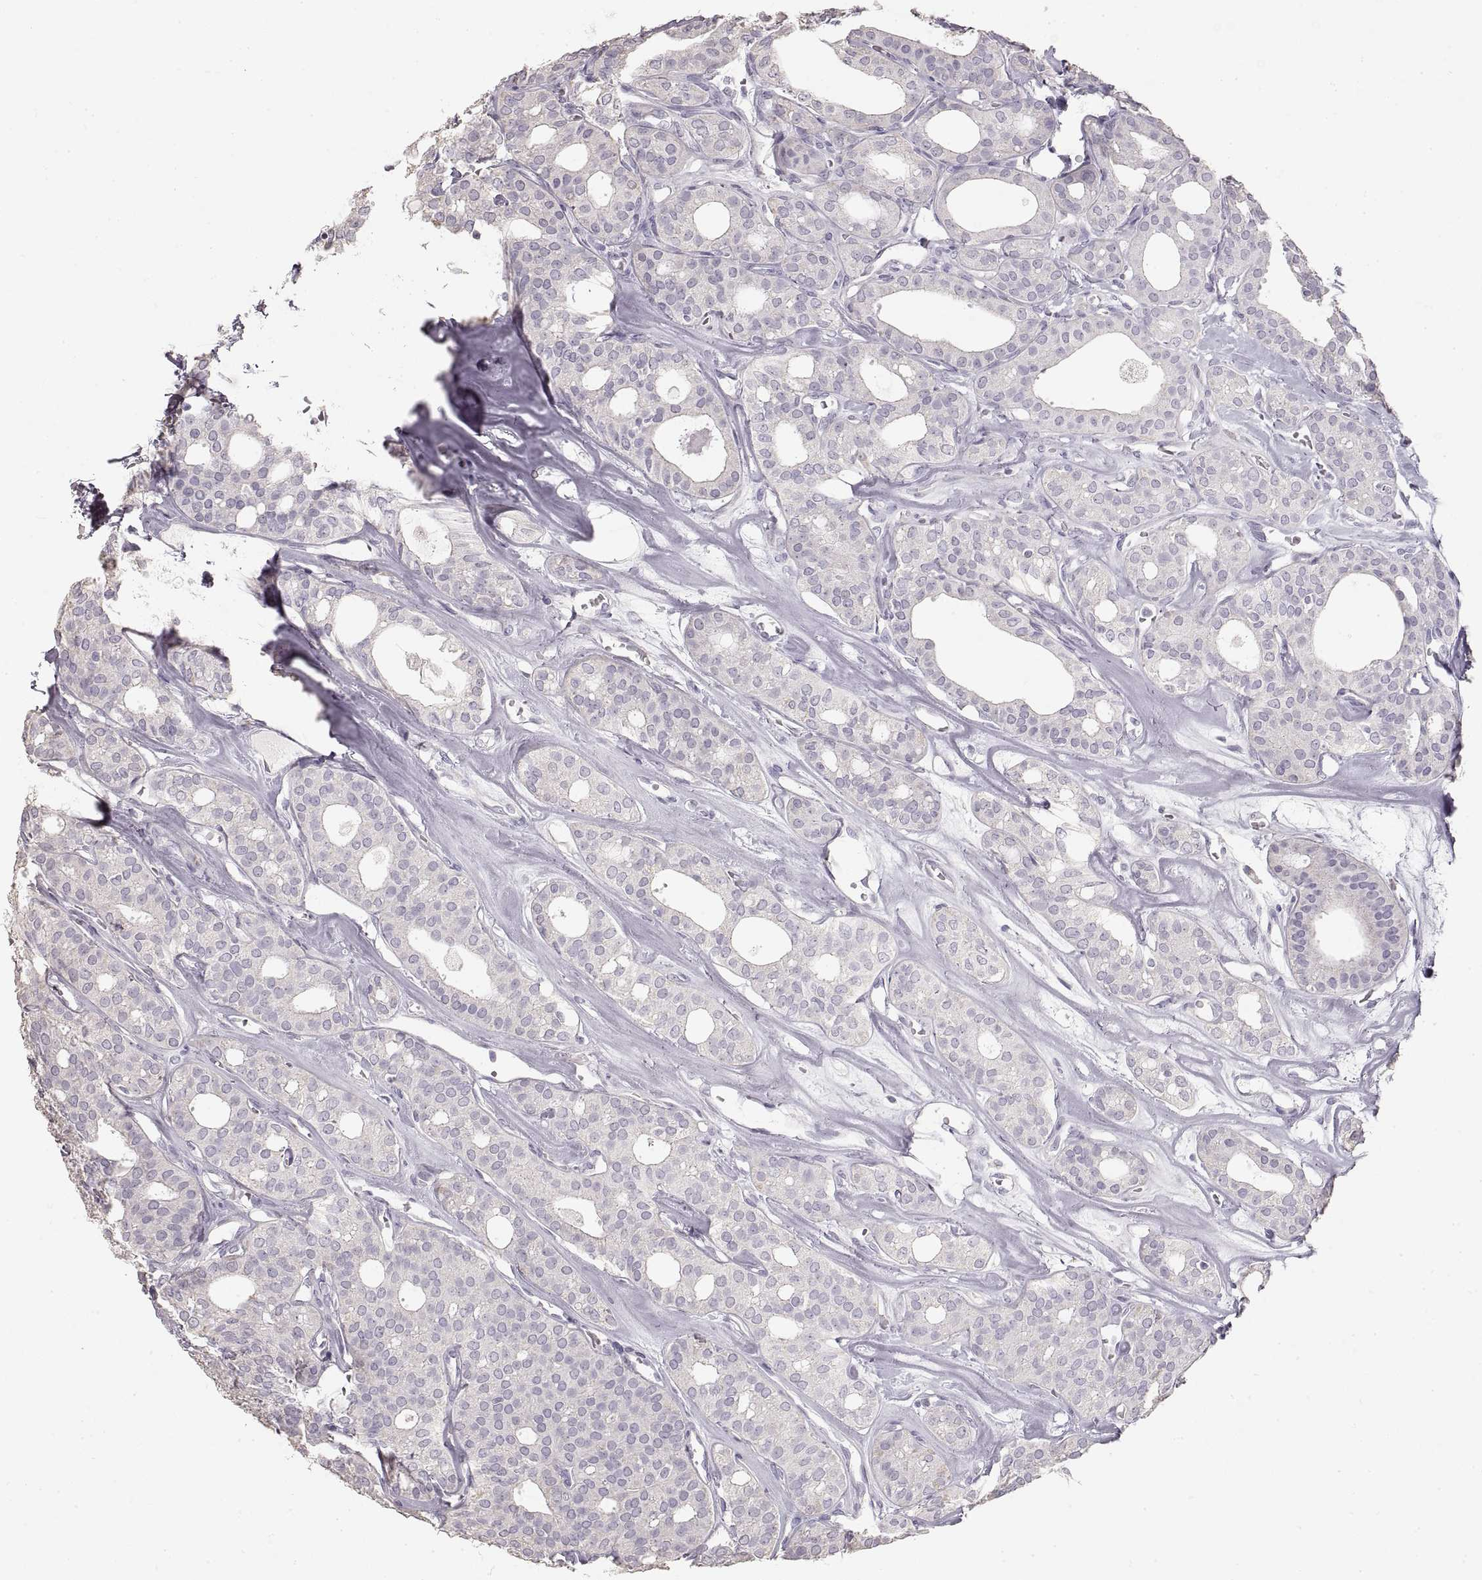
{"staining": {"intensity": "negative", "quantity": "none", "location": "none"}, "tissue": "thyroid cancer", "cell_type": "Tumor cells", "image_type": "cancer", "snomed": [{"axis": "morphology", "description": "Follicular adenoma carcinoma, NOS"}, {"axis": "topography", "description": "Thyroid gland"}], "caption": "A photomicrograph of thyroid follicular adenoma carcinoma stained for a protein demonstrates no brown staining in tumor cells.", "gene": "ZP3", "patient": {"sex": "male", "age": 75}}